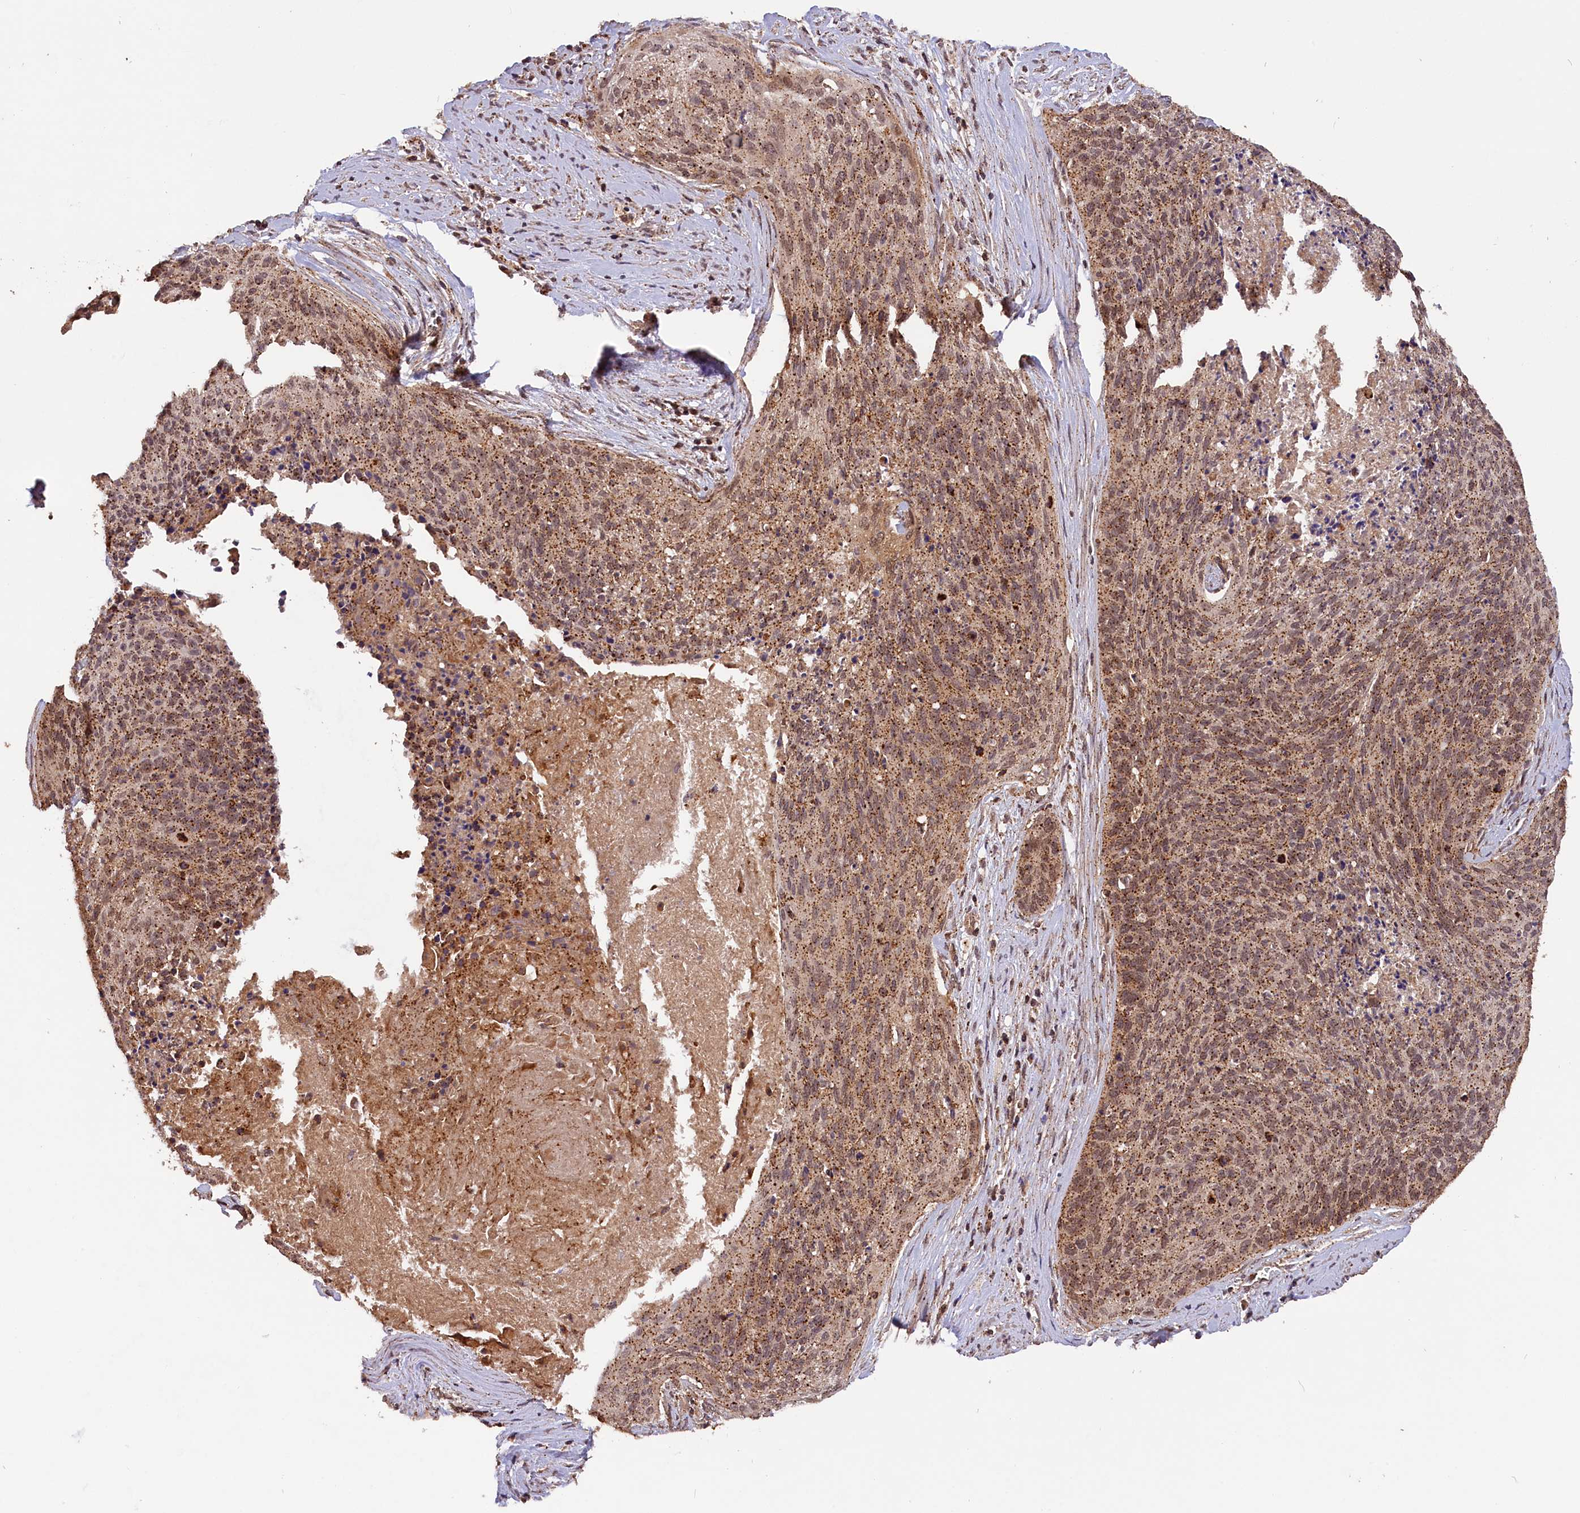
{"staining": {"intensity": "strong", "quantity": ">75%", "location": "cytoplasmic/membranous"}, "tissue": "cervical cancer", "cell_type": "Tumor cells", "image_type": "cancer", "snomed": [{"axis": "morphology", "description": "Squamous cell carcinoma, NOS"}, {"axis": "topography", "description": "Cervix"}], "caption": "Immunohistochemical staining of cervical cancer shows high levels of strong cytoplasmic/membranous positivity in approximately >75% of tumor cells.", "gene": "IST1", "patient": {"sex": "female", "age": 55}}